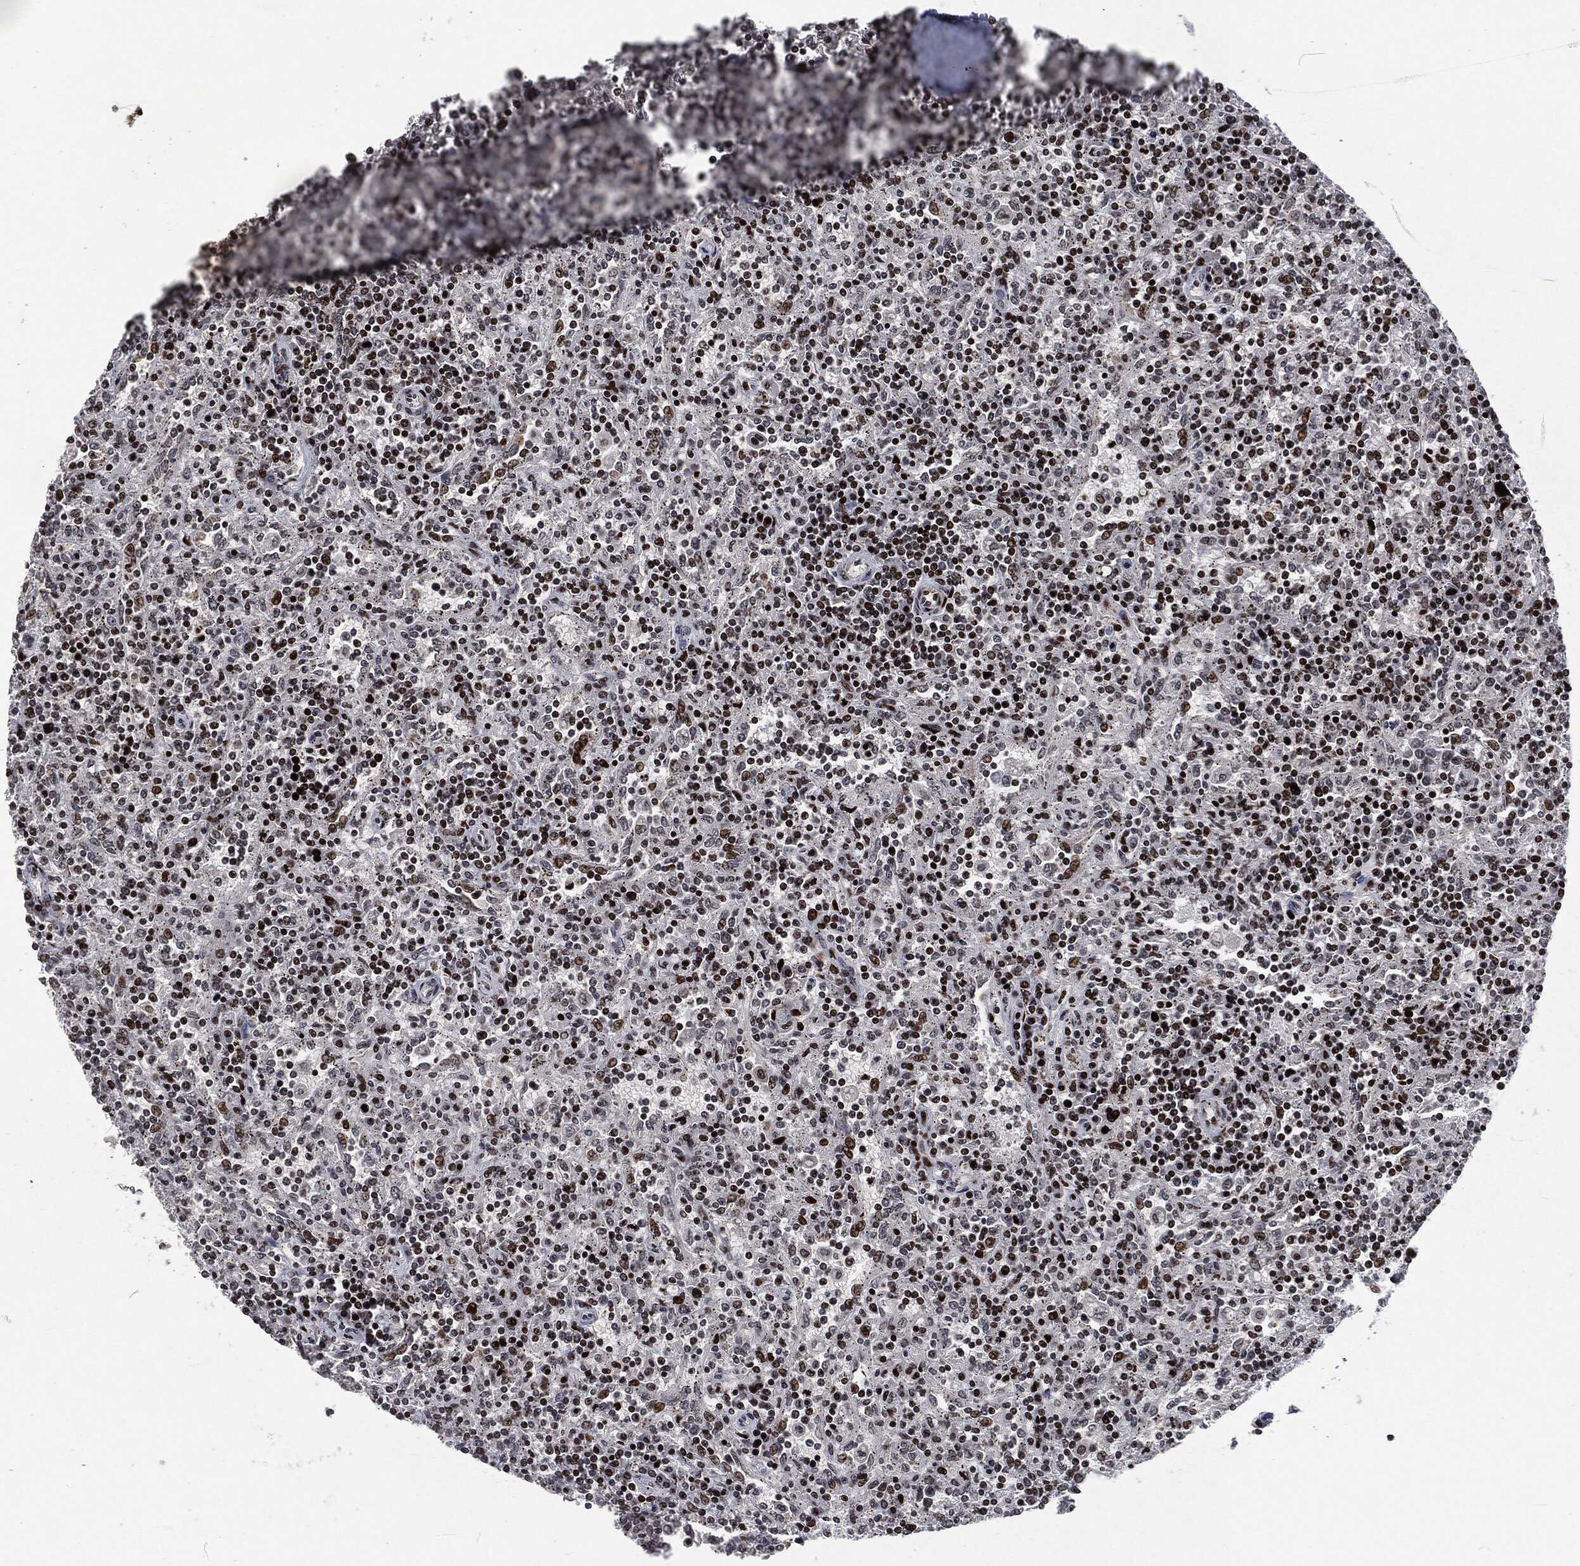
{"staining": {"intensity": "strong", "quantity": ">75%", "location": "nuclear"}, "tissue": "lymphoma", "cell_type": "Tumor cells", "image_type": "cancer", "snomed": [{"axis": "morphology", "description": "Malignant lymphoma, non-Hodgkin's type, Low grade"}, {"axis": "topography", "description": "Spleen"}], "caption": "Immunohistochemical staining of human low-grade malignant lymphoma, non-Hodgkin's type displays high levels of strong nuclear protein positivity in about >75% of tumor cells.", "gene": "EGFR", "patient": {"sex": "male", "age": 62}}